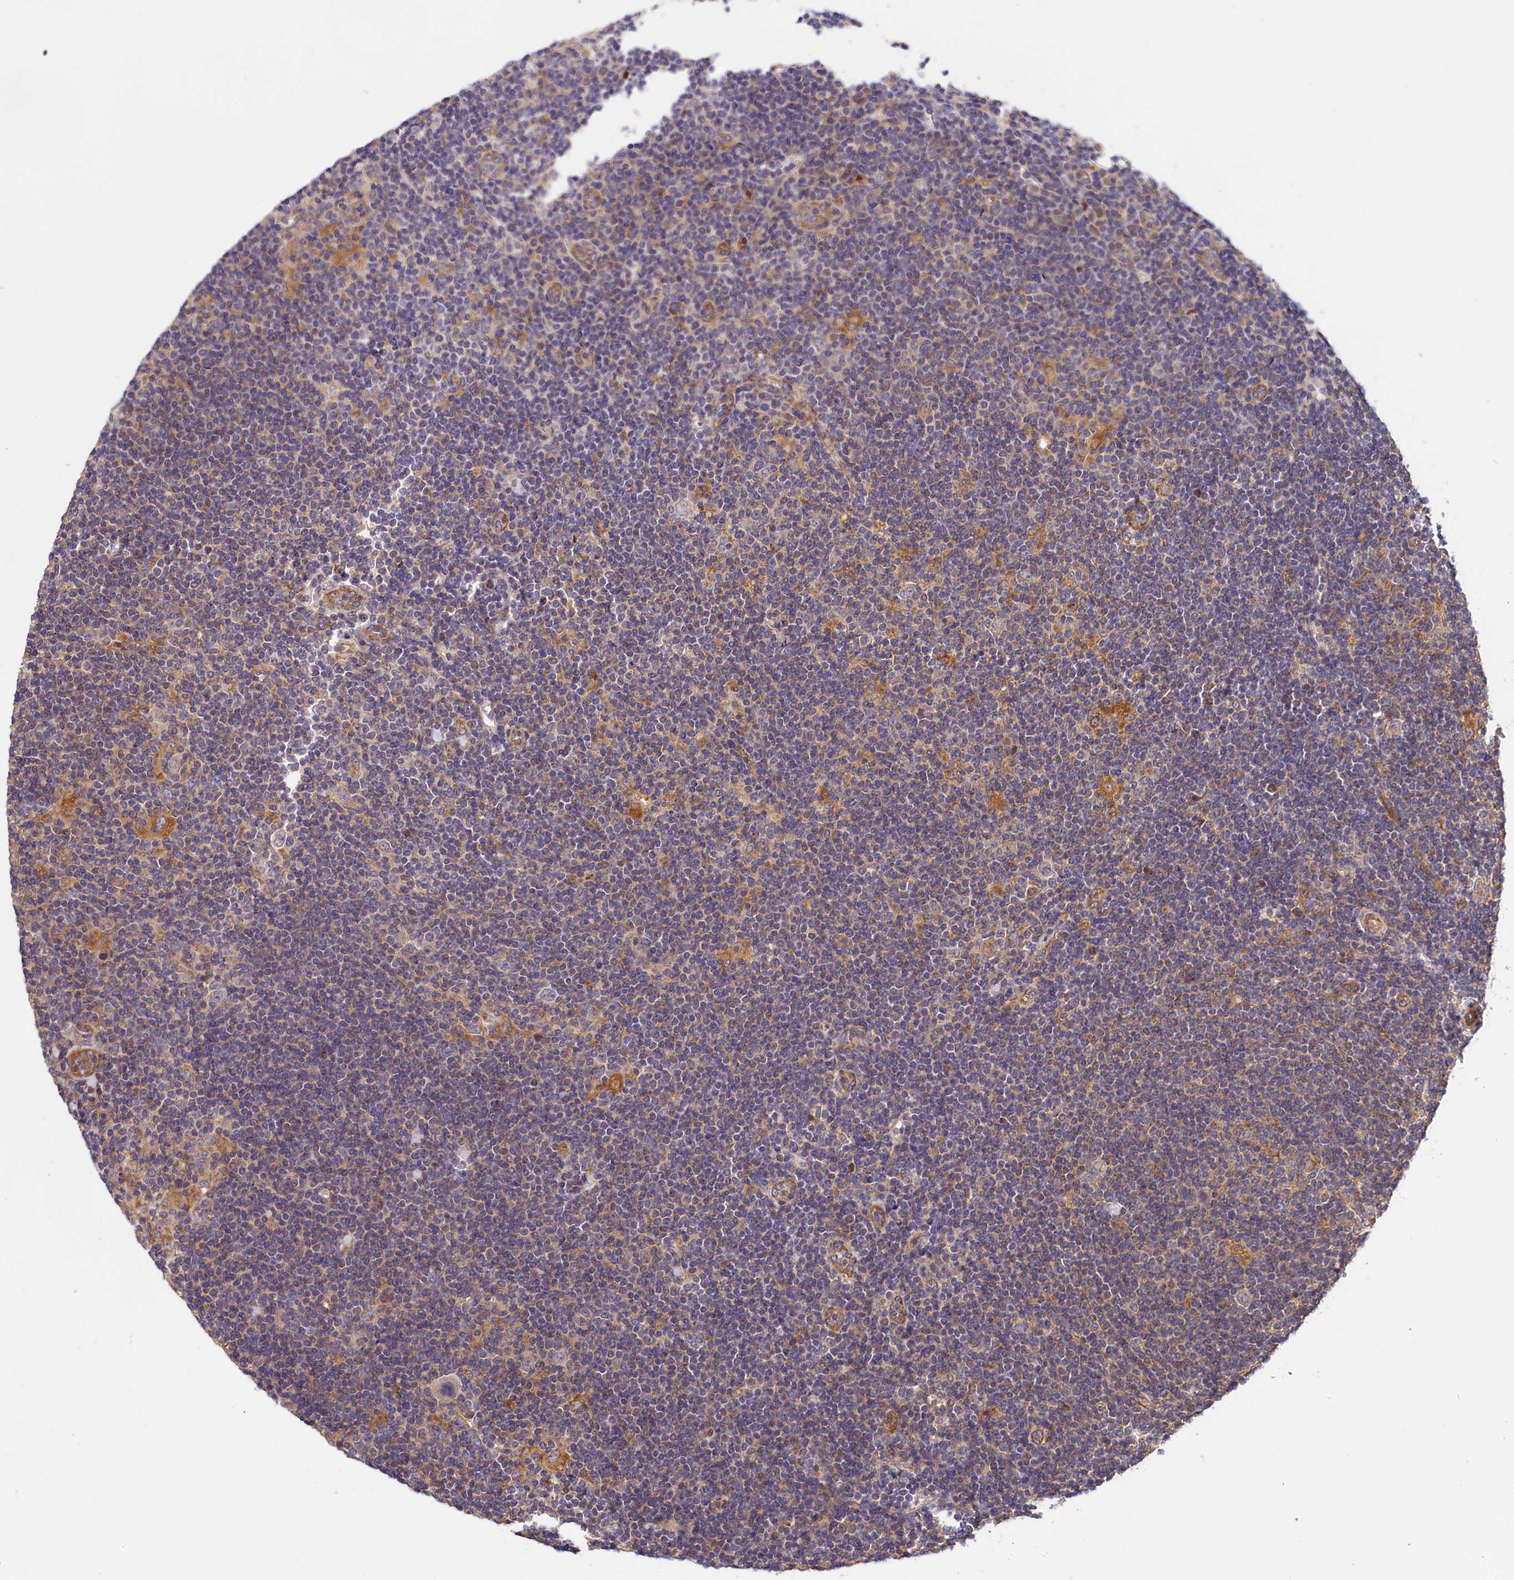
{"staining": {"intensity": "negative", "quantity": "none", "location": "none"}, "tissue": "lymphoma", "cell_type": "Tumor cells", "image_type": "cancer", "snomed": [{"axis": "morphology", "description": "Hodgkin's disease, NOS"}, {"axis": "topography", "description": "Lymph node"}], "caption": "This image is of lymphoma stained with IHC to label a protein in brown with the nuclei are counter-stained blue. There is no positivity in tumor cells.", "gene": "SPG11", "patient": {"sex": "female", "age": 57}}